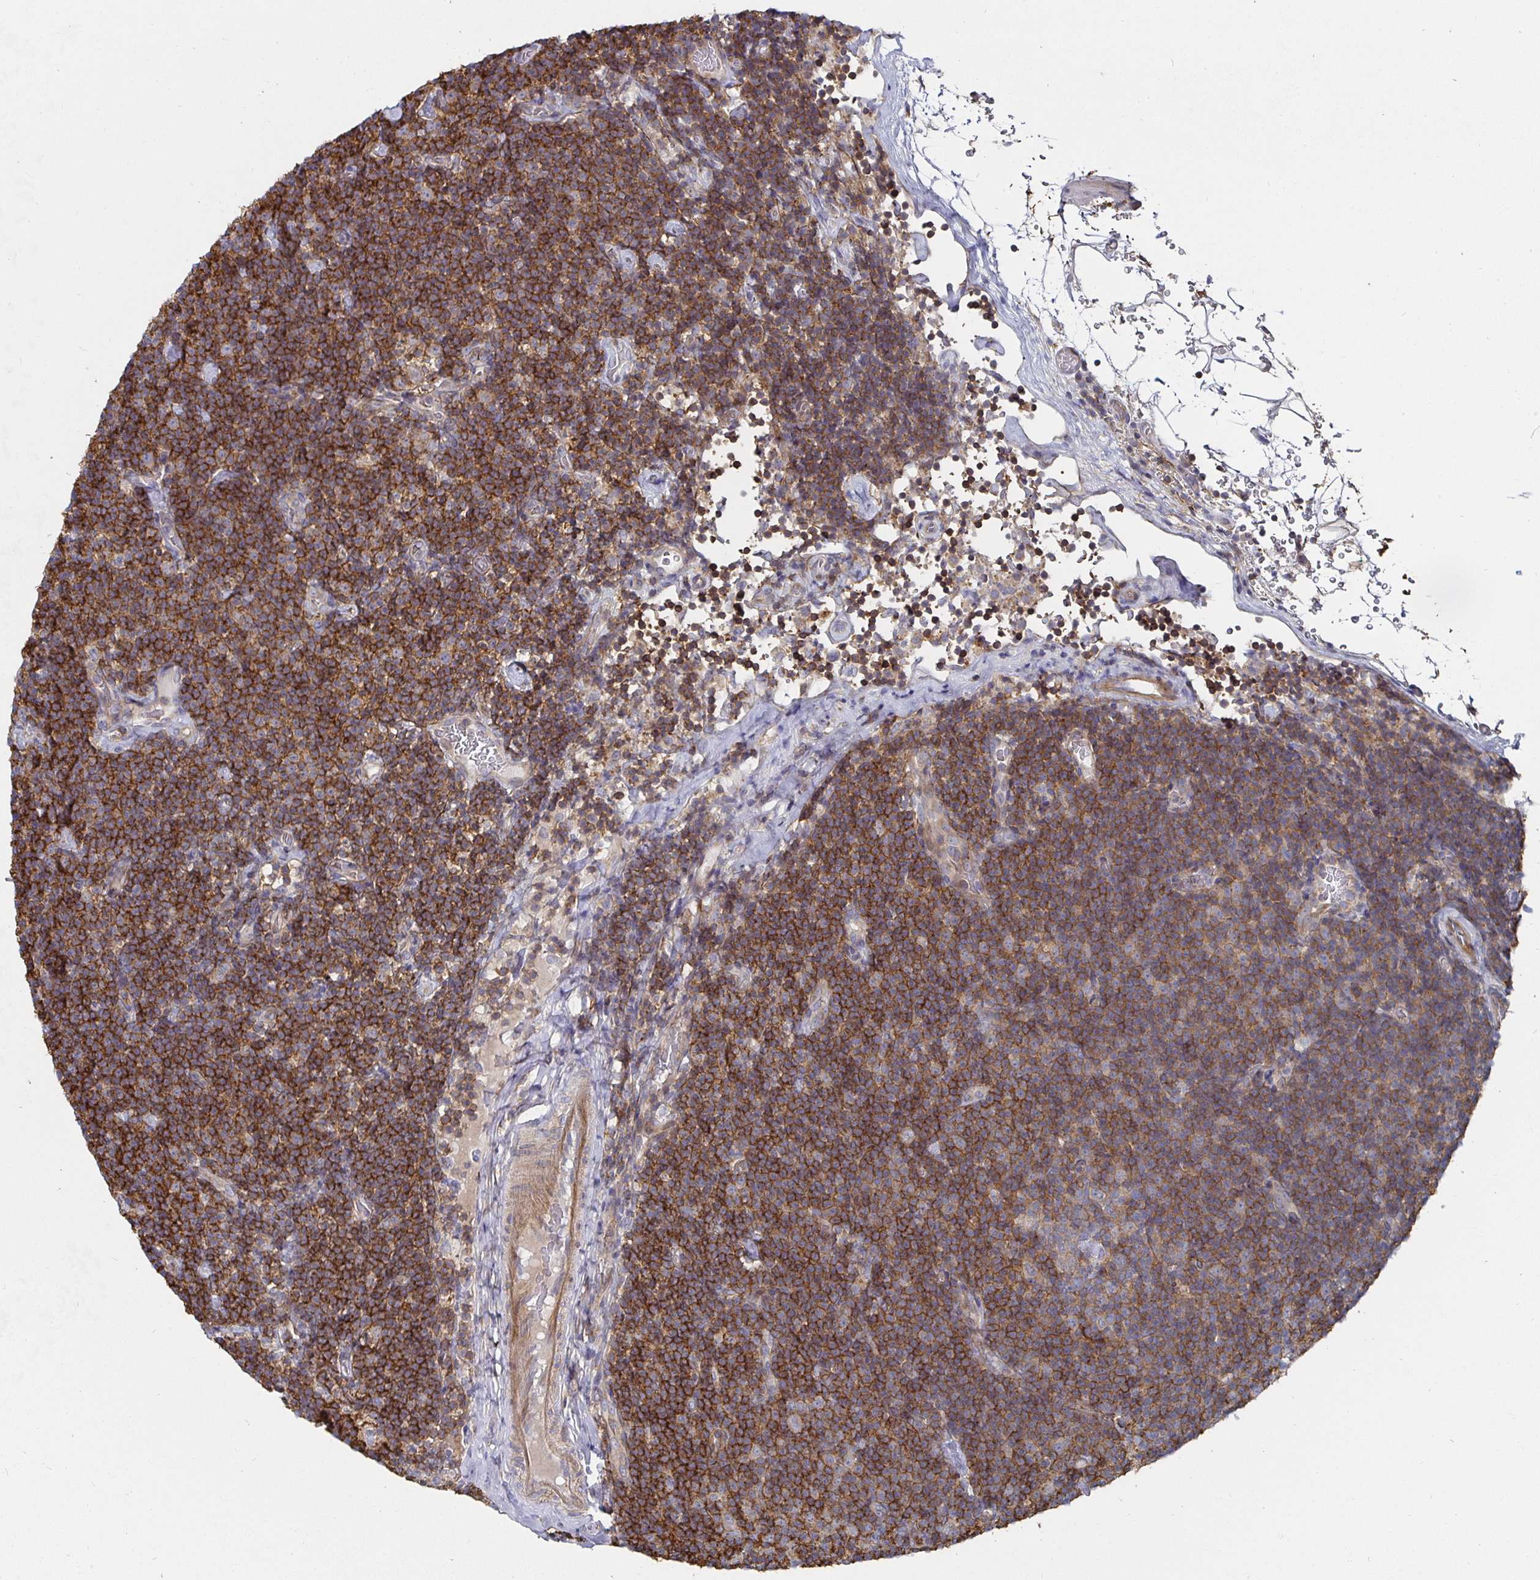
{"staining": {"intensity": "strong", "quantity": ">75%", "location": "cytoplasmic/membranous"}, "tissue": "lymphoma", "cell_type": "Tumor cells", "image_type": "cancer", "snomed": [{"axis": "morphology", "description": "Malignant lymphoma, non-Hodgkin's type, Low grade"}, {"axis": "topography", "description": "Lymph node"}], "caption": "Immunohistochemistry staining of low-grade malignant lymphoma, non-Hodgkin's type, which shows high levels of strong cytoplasmic/membranous positivity in about >75% of tumor cells indicating strong cytoplasmic/membranous protein staining. The staining was performed using DAB (brown) for protein detection and nuclei were counterstained in hematoxylin (blue).", "gene": "GJA4", "patient": {"sex": "male", "age": 81}}